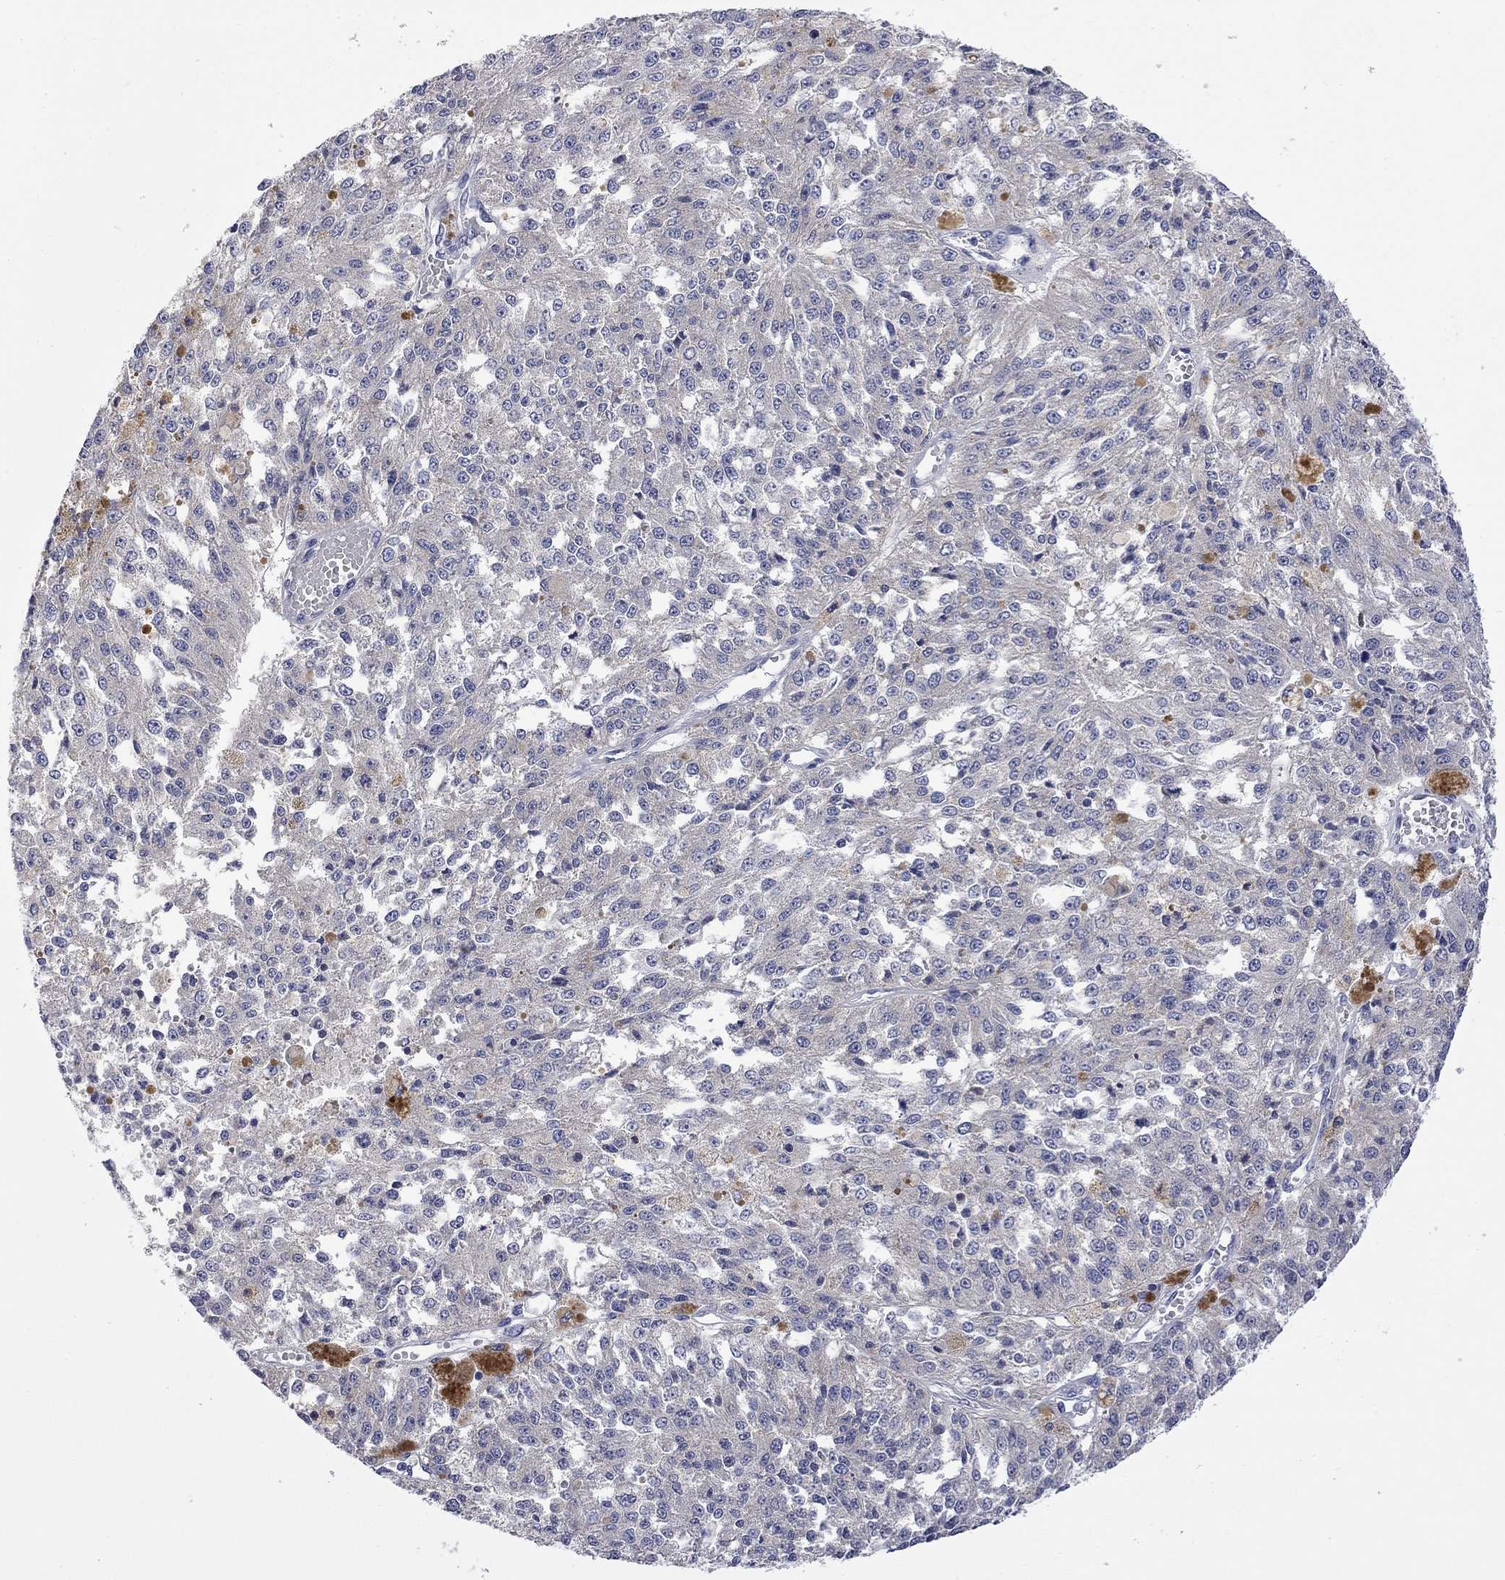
{"staining": {"intensity": "negative", "quantity": "none", "location": "none"}, "tissue": "melanoma", "cell_type": "Tumor cells", "image_type": "cancer", "snomed": [{"axis": "morphology", "description": "Malignant melanoma, Metastatic site"}, {"axis": "topography", "description": "Lymph node"}], "caption": "Tumor cells show no significant staining in melanoma.", "gene": "ABCB4", "patient": {"sex": "female", "age": 64}}